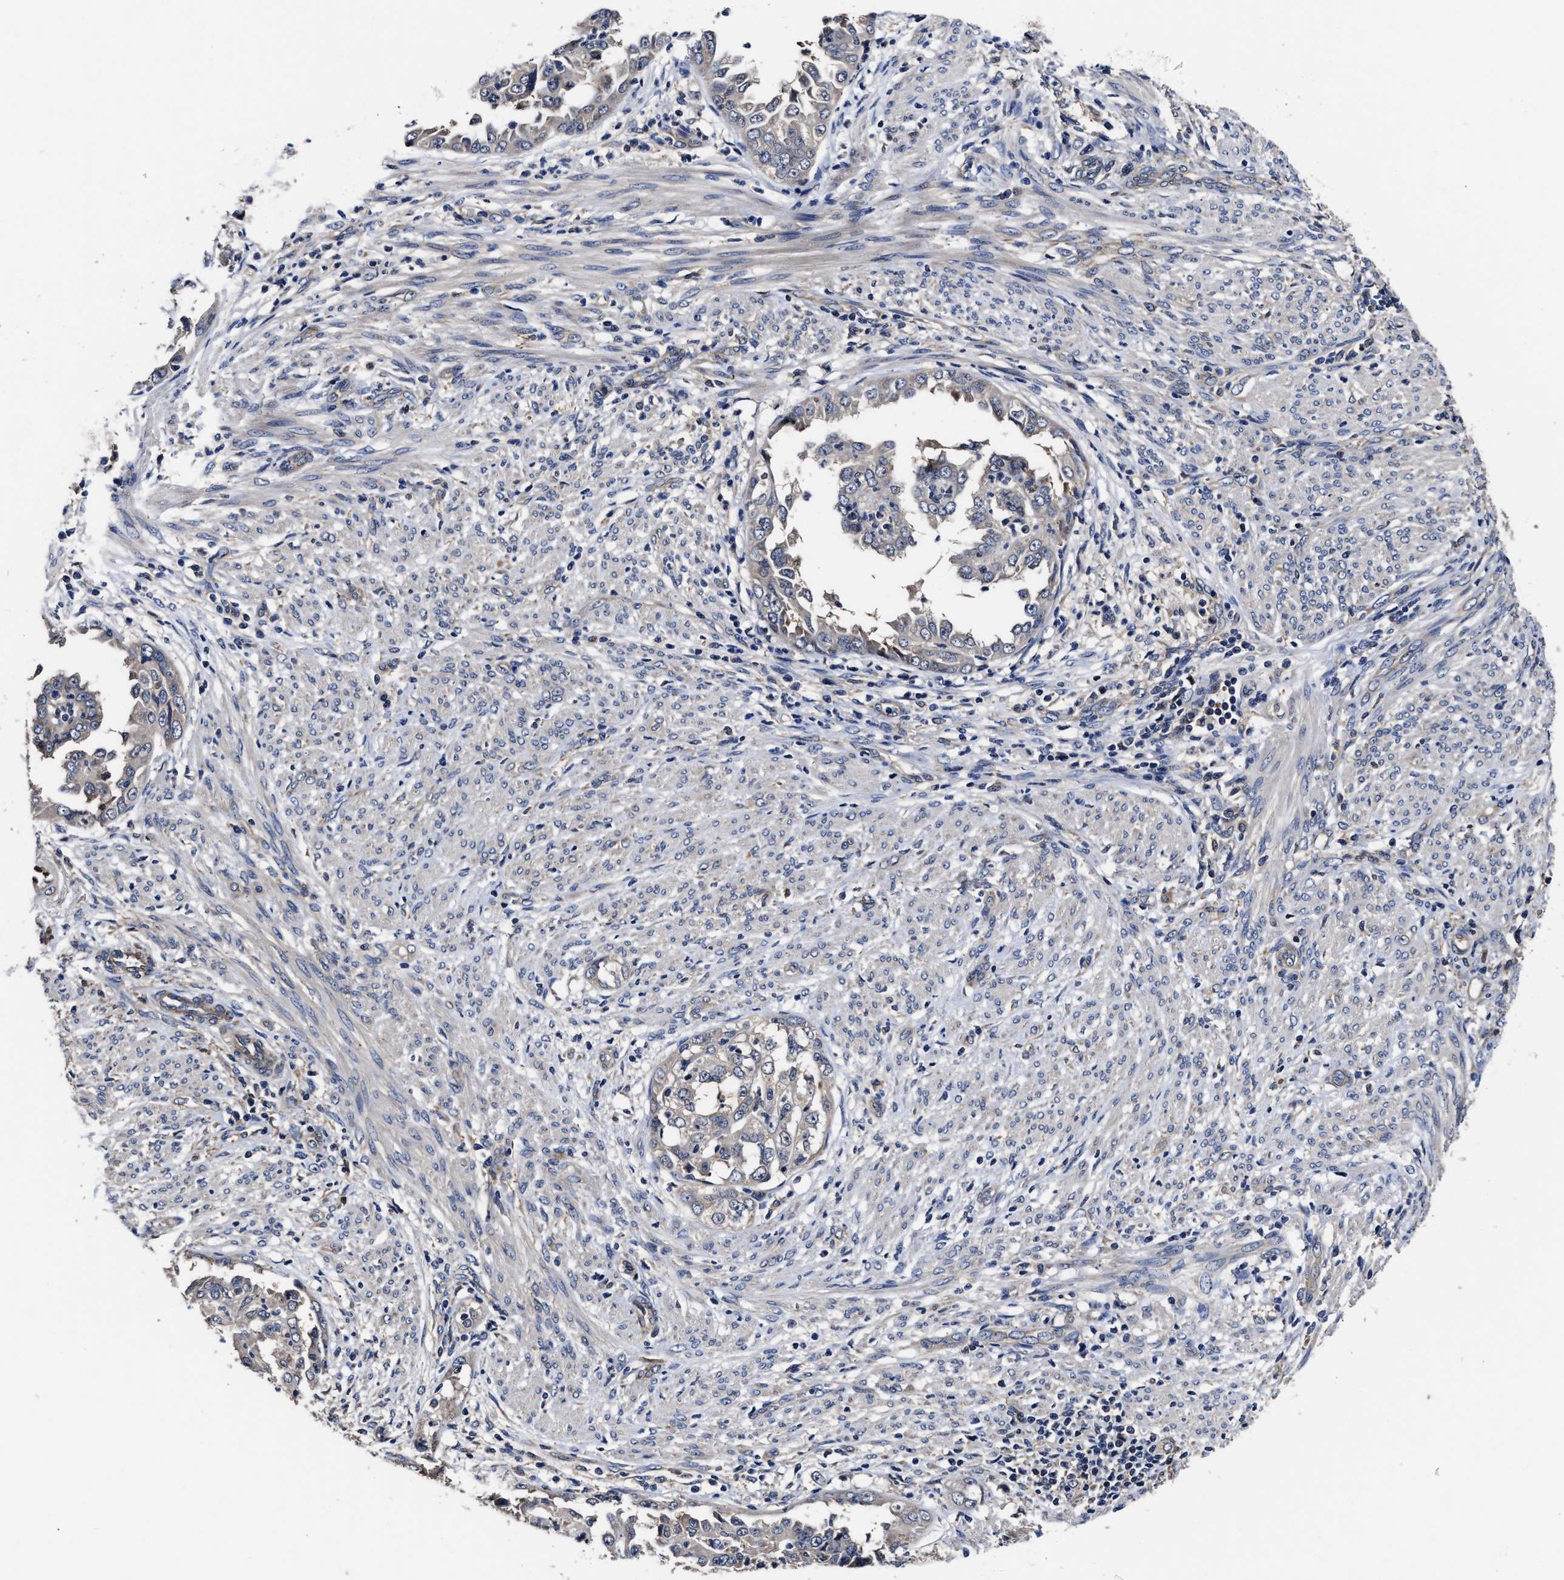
{"staining": {"intensity": "negative", "quantity": "none", "location": "none"}, "tissue": "endometrial cancer", "cell_type": "Tumor cells", "image_type": "cancer", "snomed": [{"axis": "morphology", "description": "Adenocarcinoma, NOS"}, {"axis": "topography", "description": "Endometrium"}], "caption": "Image shows no significant protein expression in tumor cells of endometrial cancer. The staining was performed using DAB (3,3'-diaminobenzidine) to visualize the protein expression in brown, while the nuclei were stained in blue with hematoxylin (Magnification: 20x).", "gene": "SOCS5", "patient": {"sex": "female", "age": 85}}